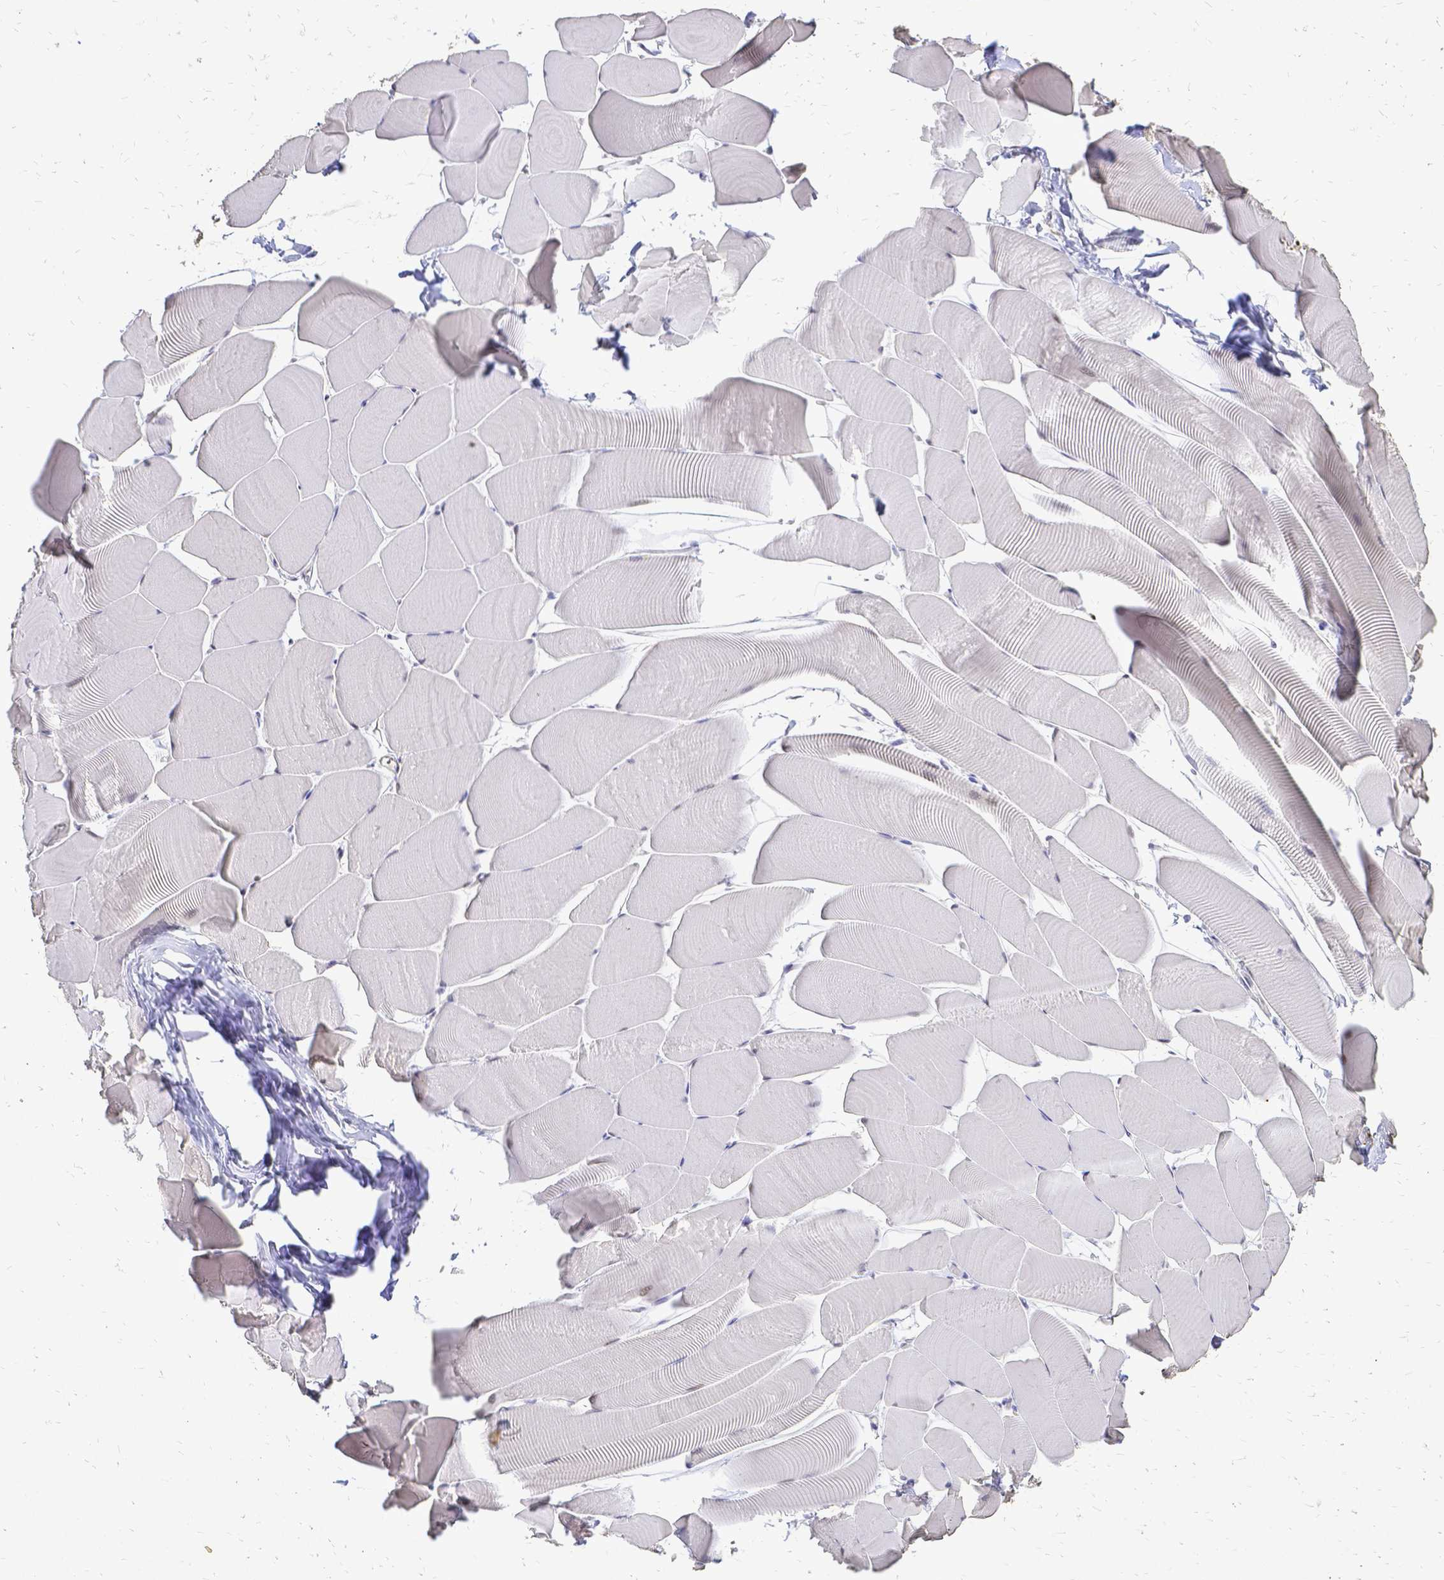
{"staining": {"intensity": "negative", "quantity": "none", "location": "none"}, "tissue": "skeletal muscle", "cell_type": "Myocytes", "image_type": "normal", "snomed": [{"axis": "morphology", "description": "Normal tissue, NOS"}, {"axis": "topography", "description": "Skeletal muscle"}], "caption": "Protein analysis of unremarkable skeletal muscle shows no significant expression in myocytes.", "gene": "CIB1", "patient": {"sex": "male", "age": 25}}